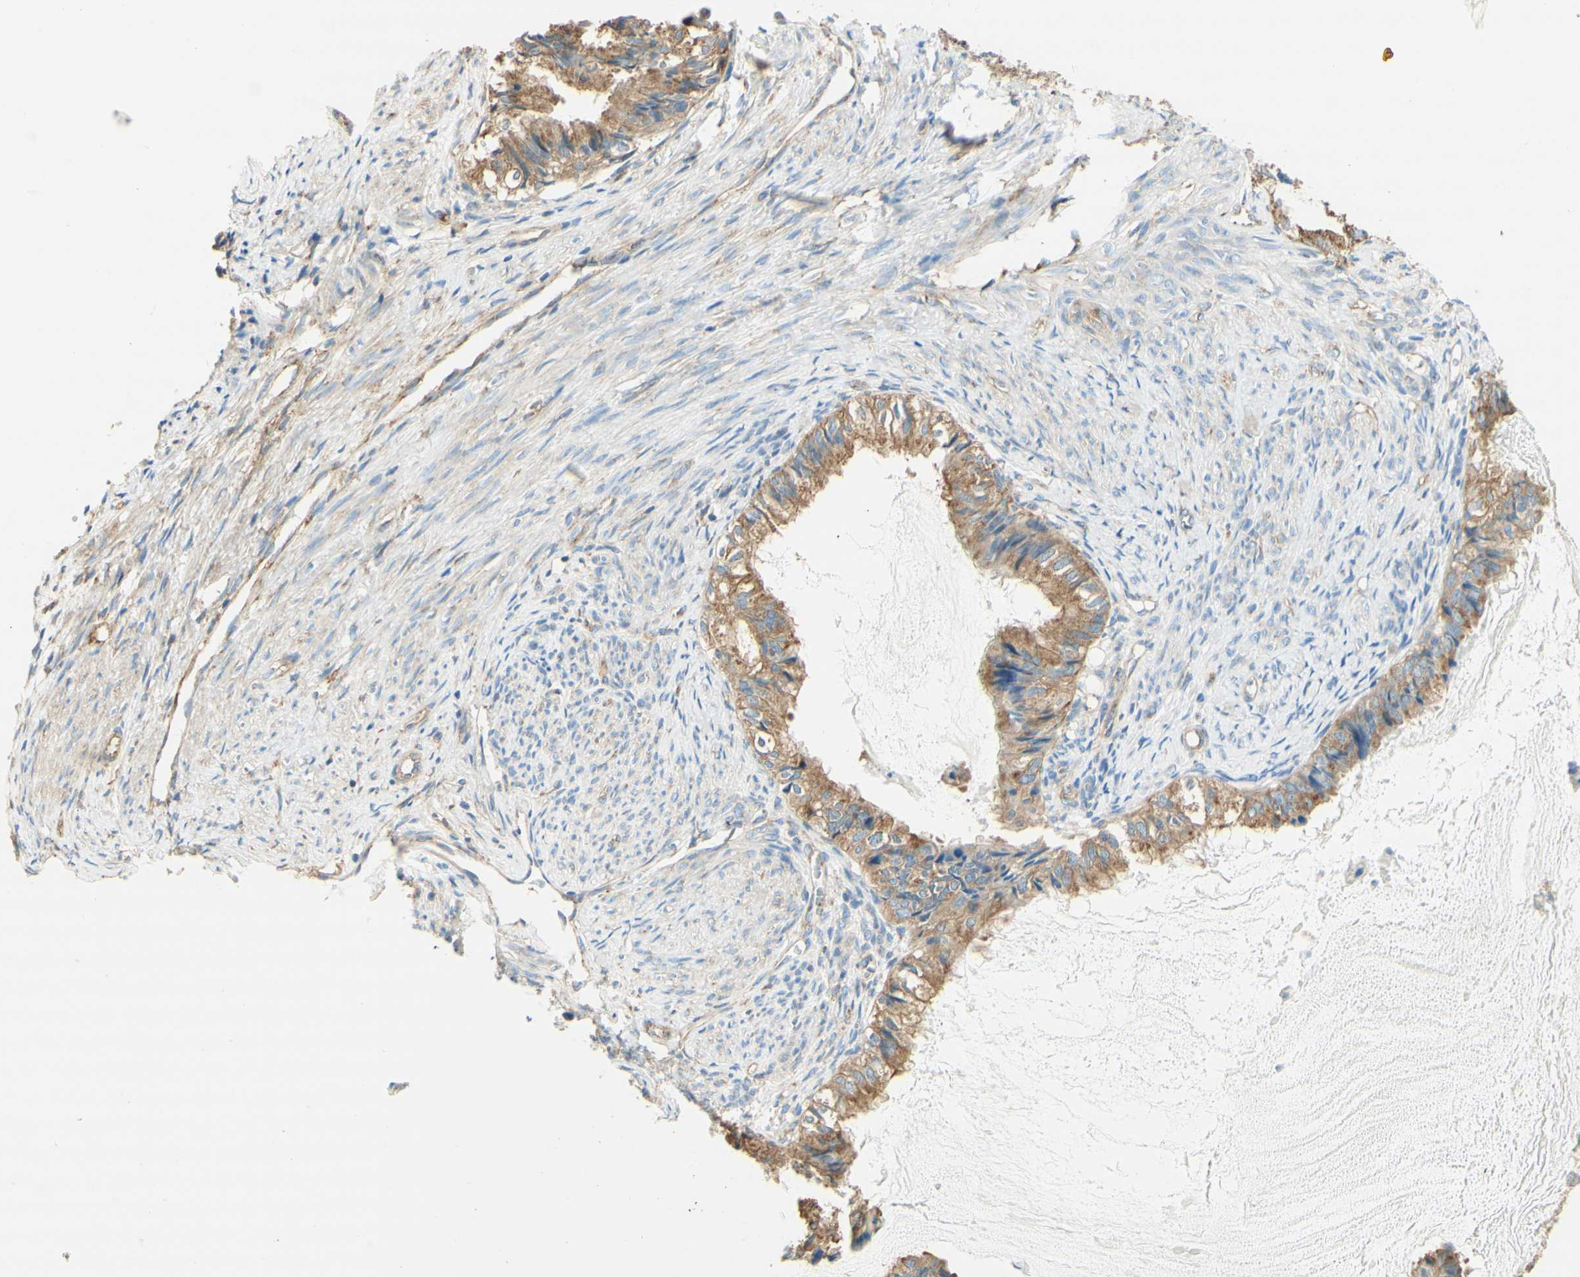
{"staining": {"intensity": "moderate", "quantity": ">75%", "location": "cytoplasmic/membranous"}, "tissue": "cervical cancer", "cell_type": "Tumor cells", "image_type": "cancer", "snomed": [{"axis": "morphology", "description": "Normal tissue, NOS"}, {"axis": "morphology", "description": "Adenocarcinoma, NOS"}, {"axis": "topography", "description": "Cervix"}, {"axis": "topography", "description": "Endometrium"}], "caption": "IHC of cervical adenocarcinoma displays medium levels of moderate cytoplasmic/membranous expression in about >75% of tumor cells.", "gene": "CLTC", "patient": {"sex": "female", "age": 86}}